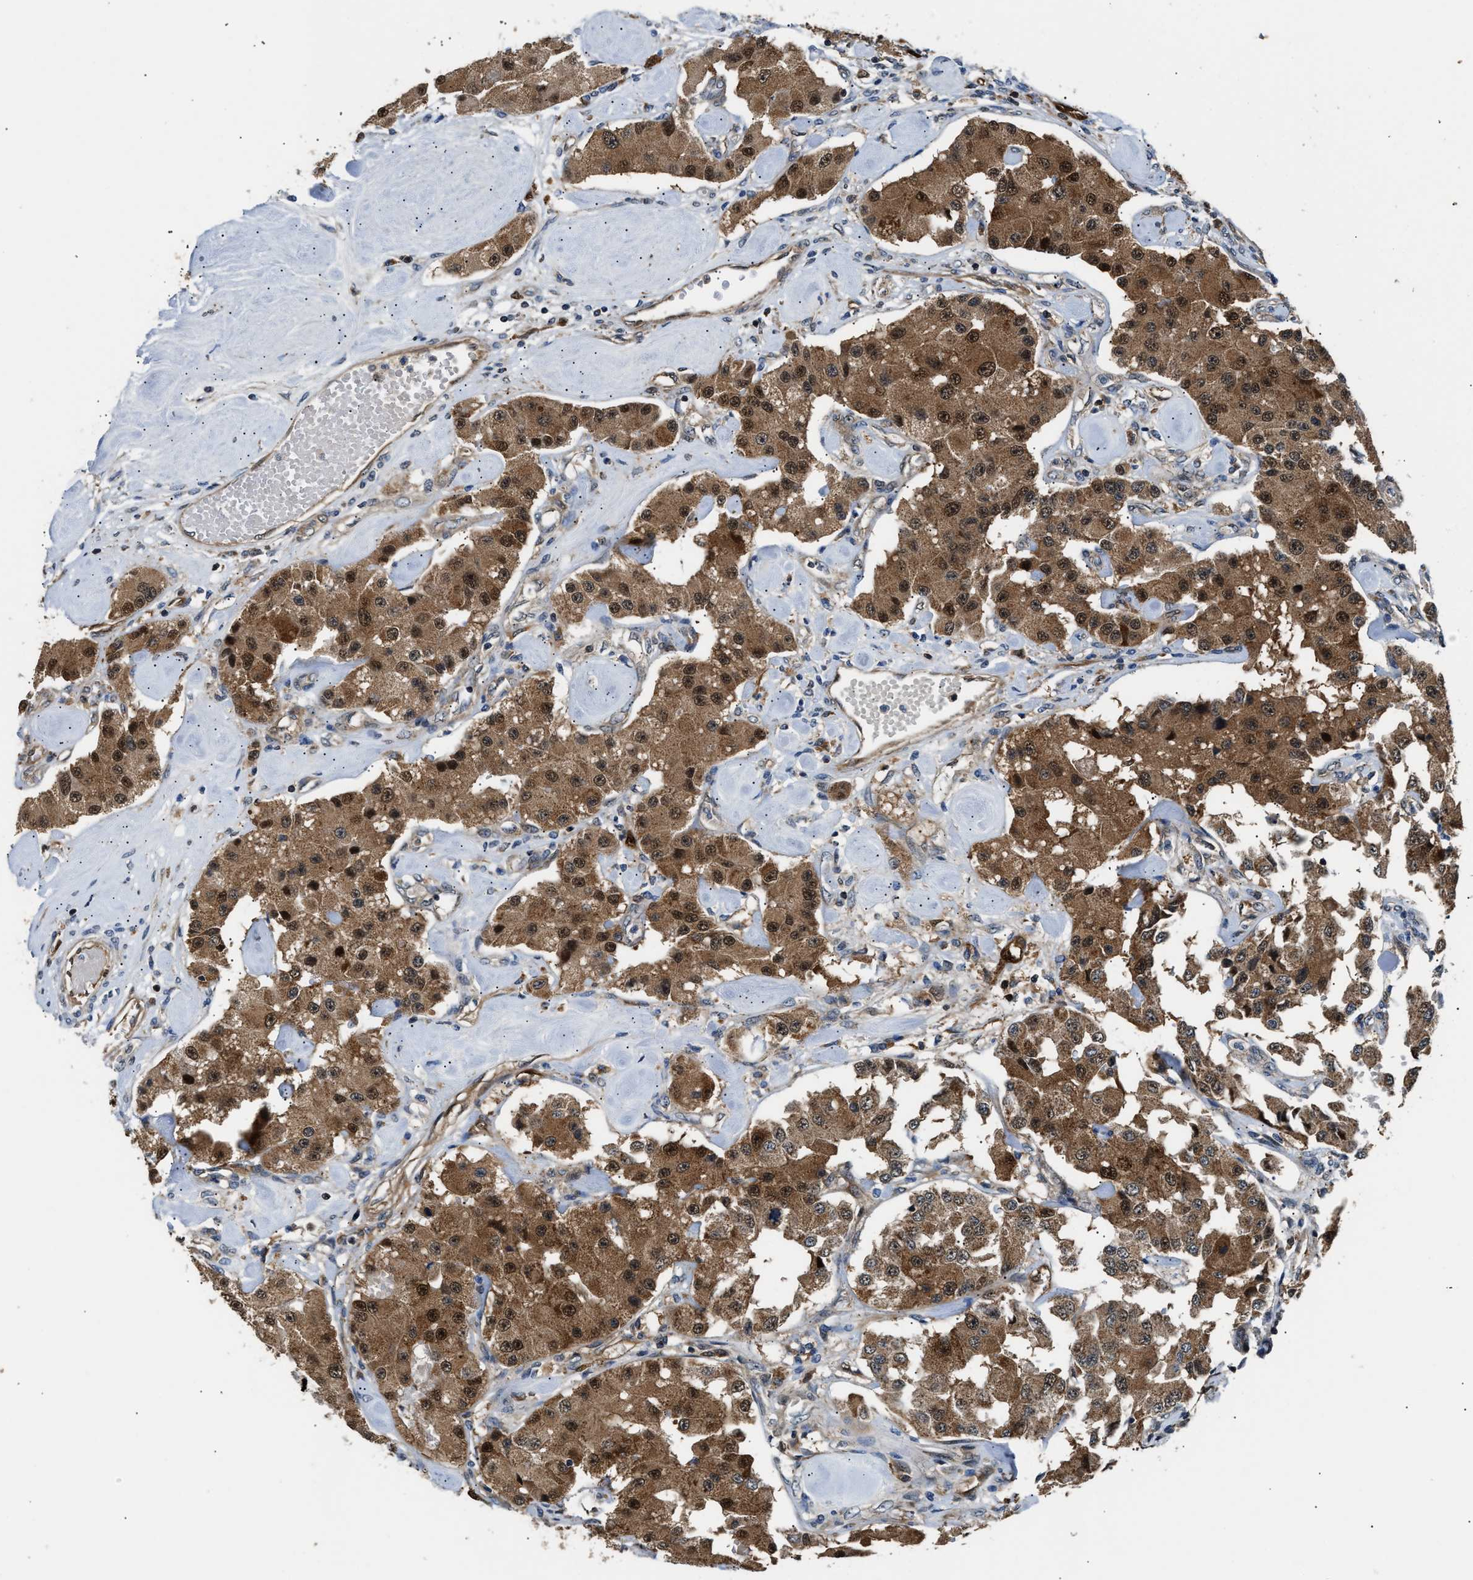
{"staining": {"intensity": "moderate", "quantity": ">75%", "location": "cytoplasmic/membranous,nuclear"}, "tissue": "carcinoid", "cell_type": "Tumor cells", "image_type": "cancer", "snomed": [{"axis": "morphology", "description": "Carcinoid, malignant, NOS"}, {"axis": "topography", "description": "Pancreas"}], "caption": "Immunohistochemistry (IHC) photomicrograph of human malignant carcinoid stained for a protein (brown), which exhibits medium levels of moderate cytoplasmic/membranous and nuclear staining in about >75% of tumor cells.", "gene": "PPA1", "patient": {"sex": "male", "age": 41}}